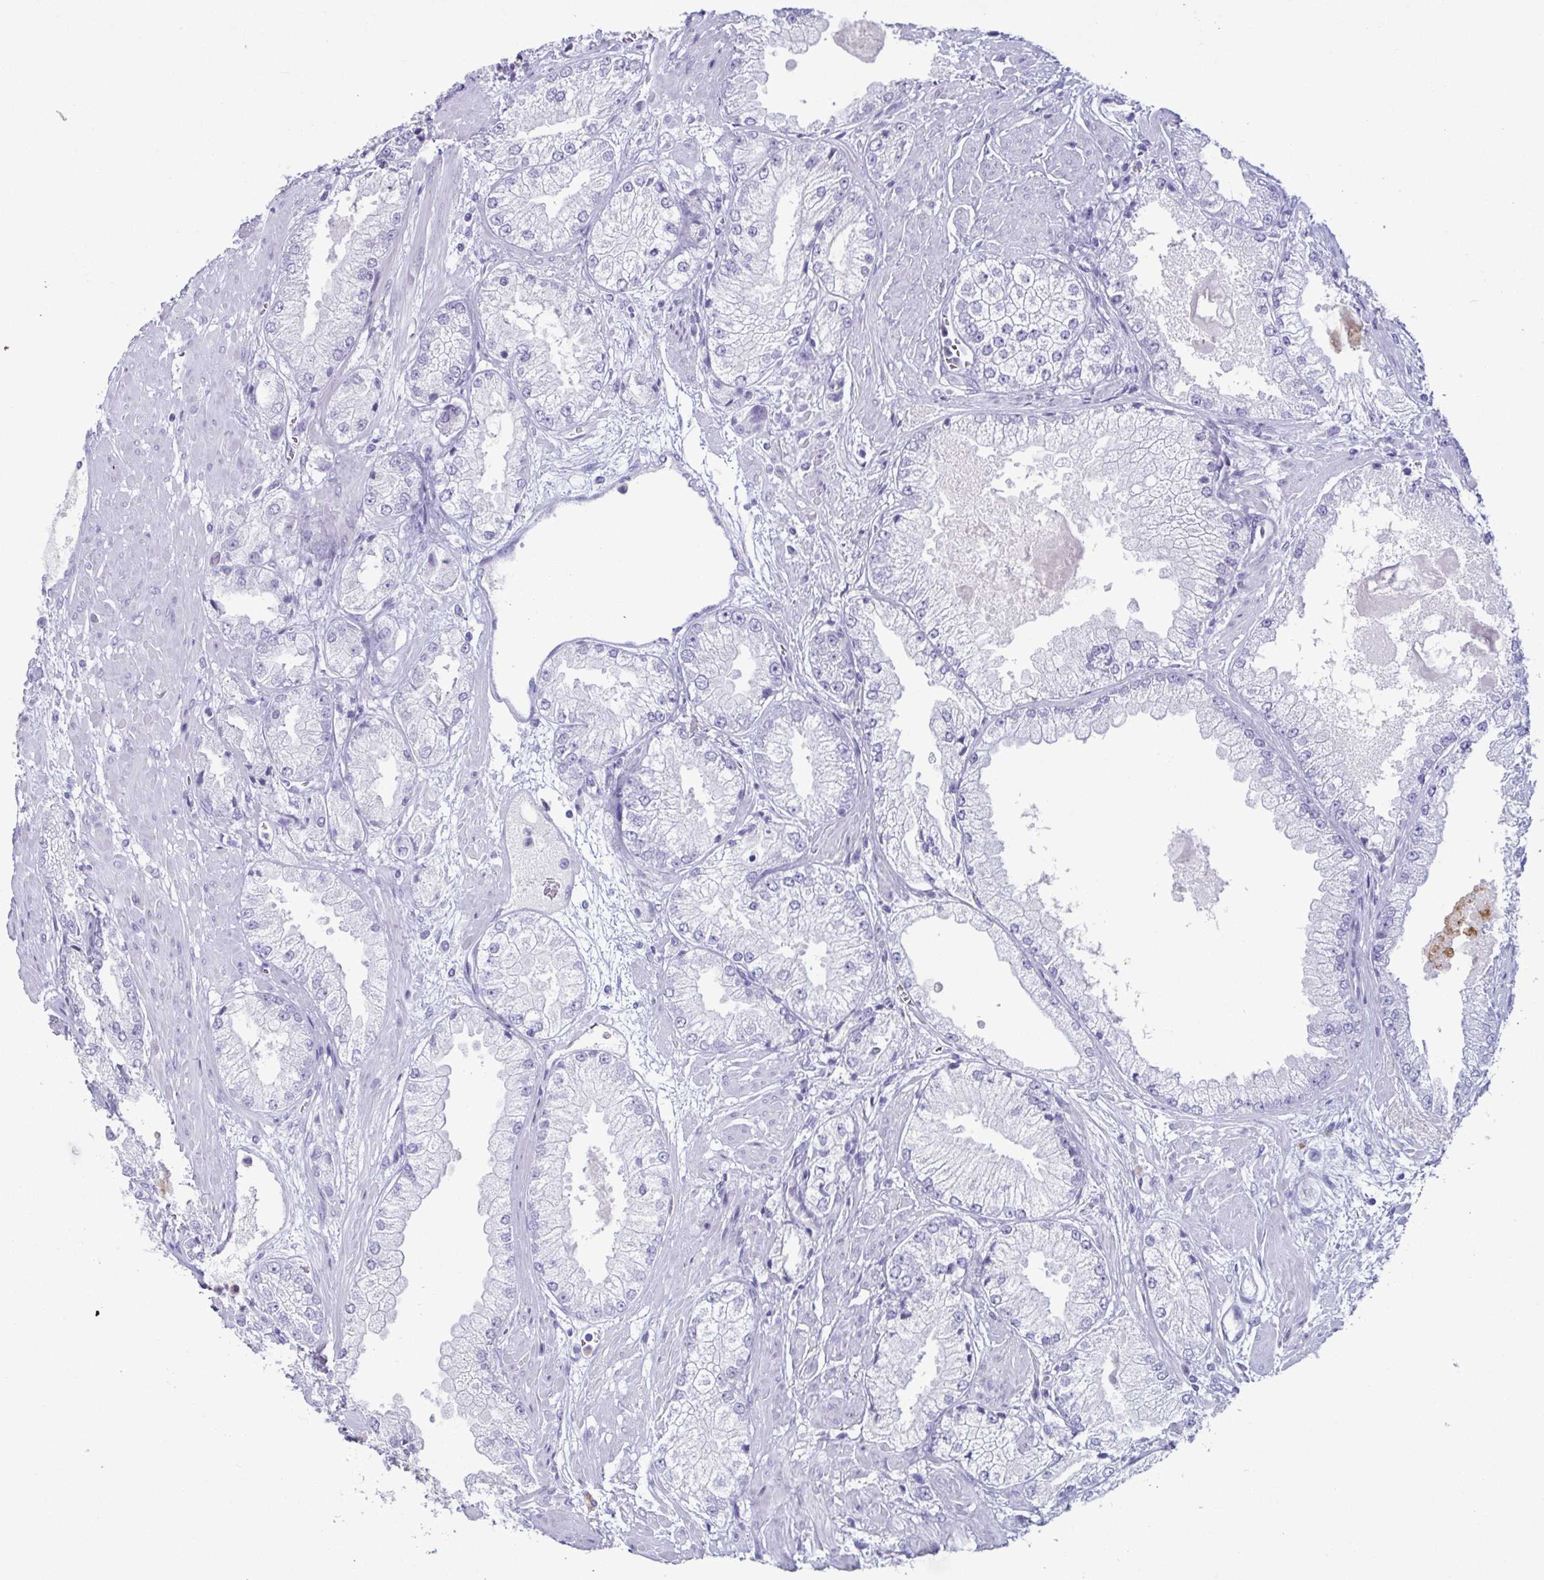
{"staining": {"intensity": "negative", "quantity": "none", "location": "none"}, "tissue": "prostate cancer", "cell_type": "Tumor cells", "image_type": "cancer", "snomed": [{"axis": "morphology", "description": "Adenocarcinoma, High grade"}, {"axis": "topography", "description": "Prostate"}], "caption": "High-grade adenocarcinoma (prostate) was stained to show a protein in brown. There is no significant staining in tumor cells.", "gene": "LTF", "patient": {"sex": "male", "age": 68}}